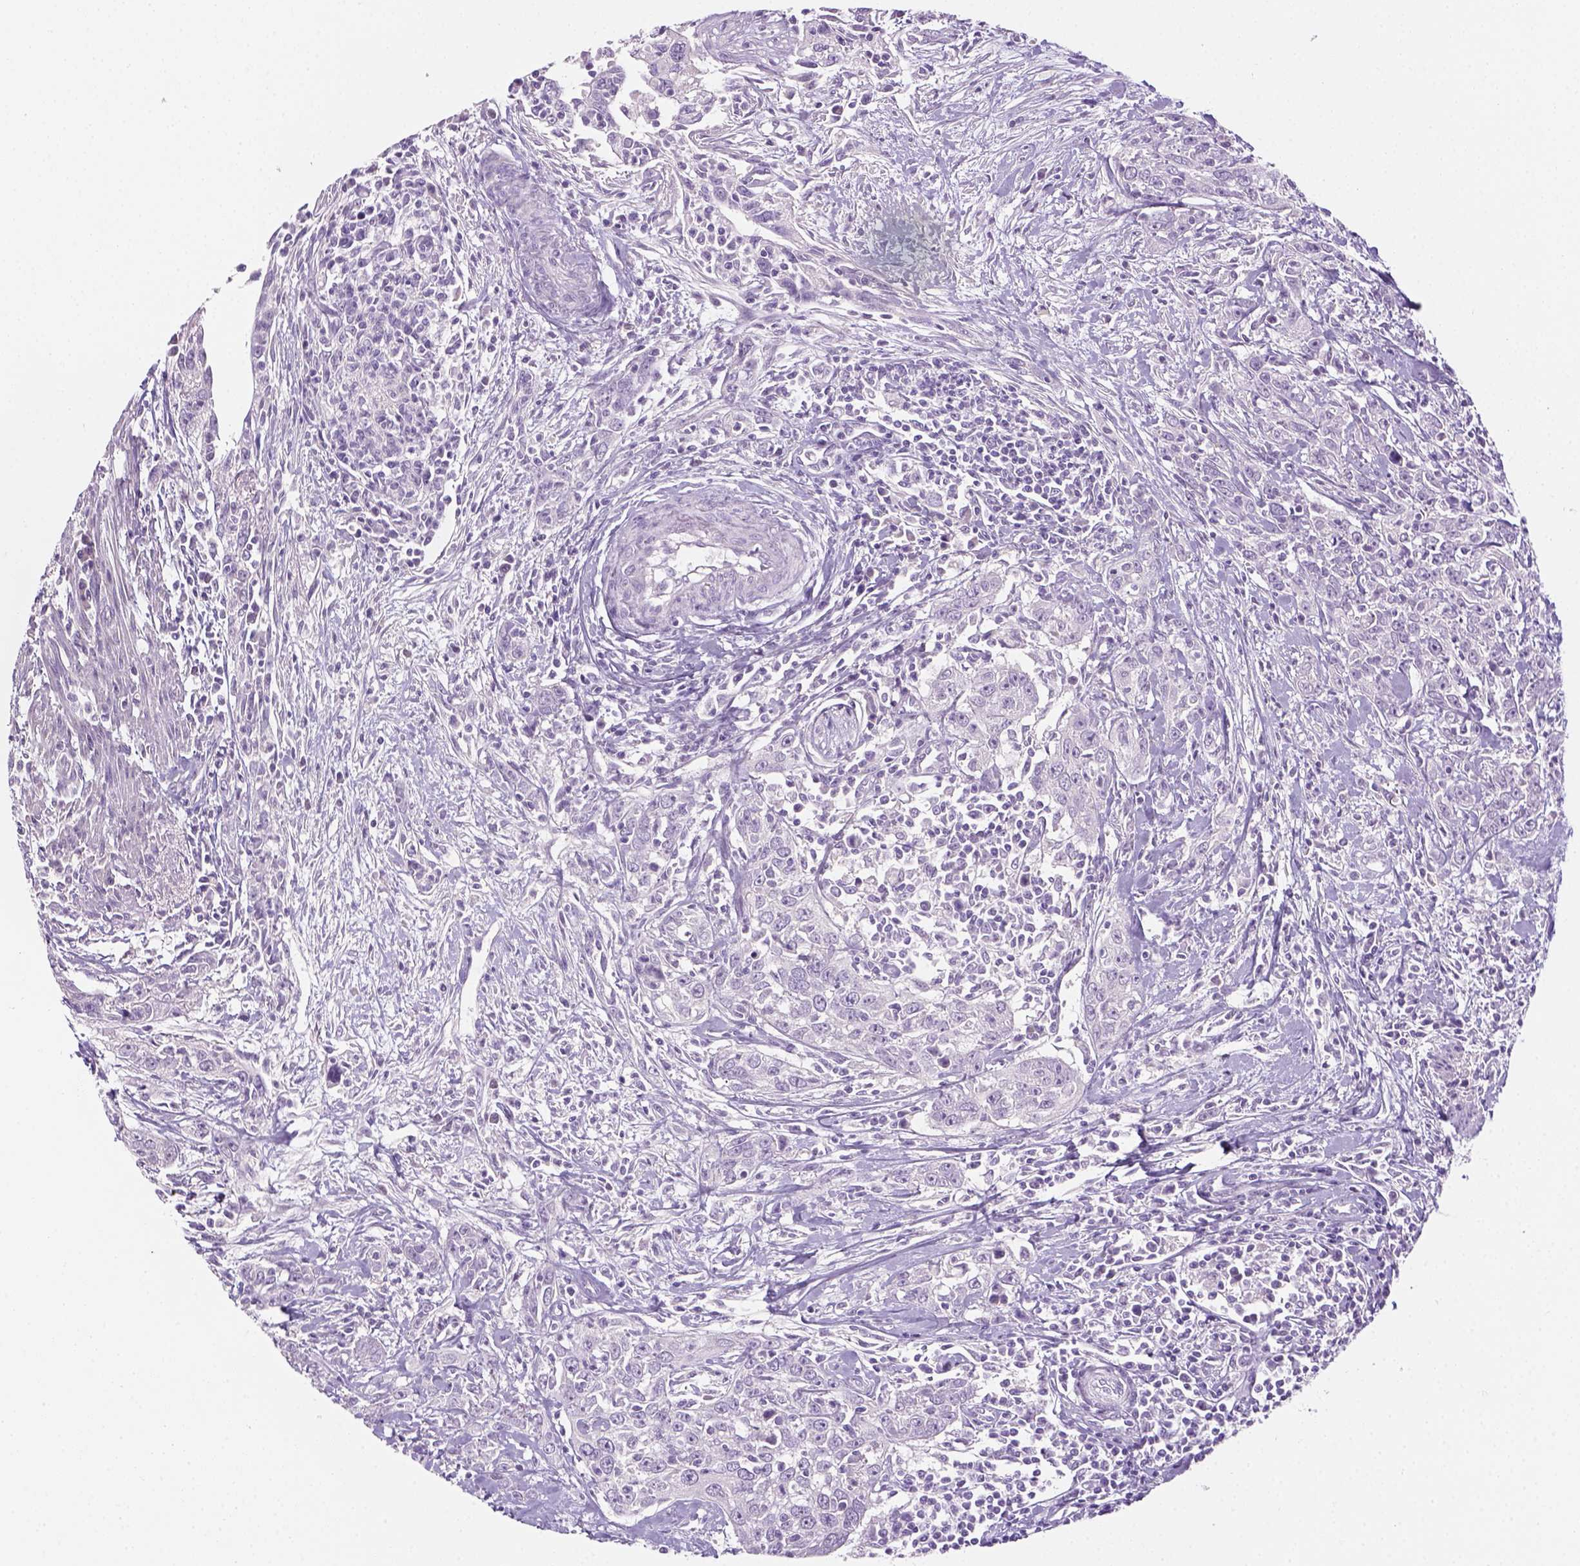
{"staining": {"intensity": "negative", "quantity": "none", "location": "none"}, "tissue": "urothelial cancer", "cell_type": "Tumor cells", "image_type": "cancer", "snomed": [{"axis": "morphology", "description": "Urothelial carcinoma, High grade"}, {"axis": "topography", "description": "Urinary bladder"}], "caption": "Immunohistochemistry (IHC) of human urothelial carcinoma (high-grade) reveals no positivity in tumor cells. (IHC, brightfield microscopy, high magnification).", "gene": "GFI1B", "patient": {"sex": "male", "age": 83}}